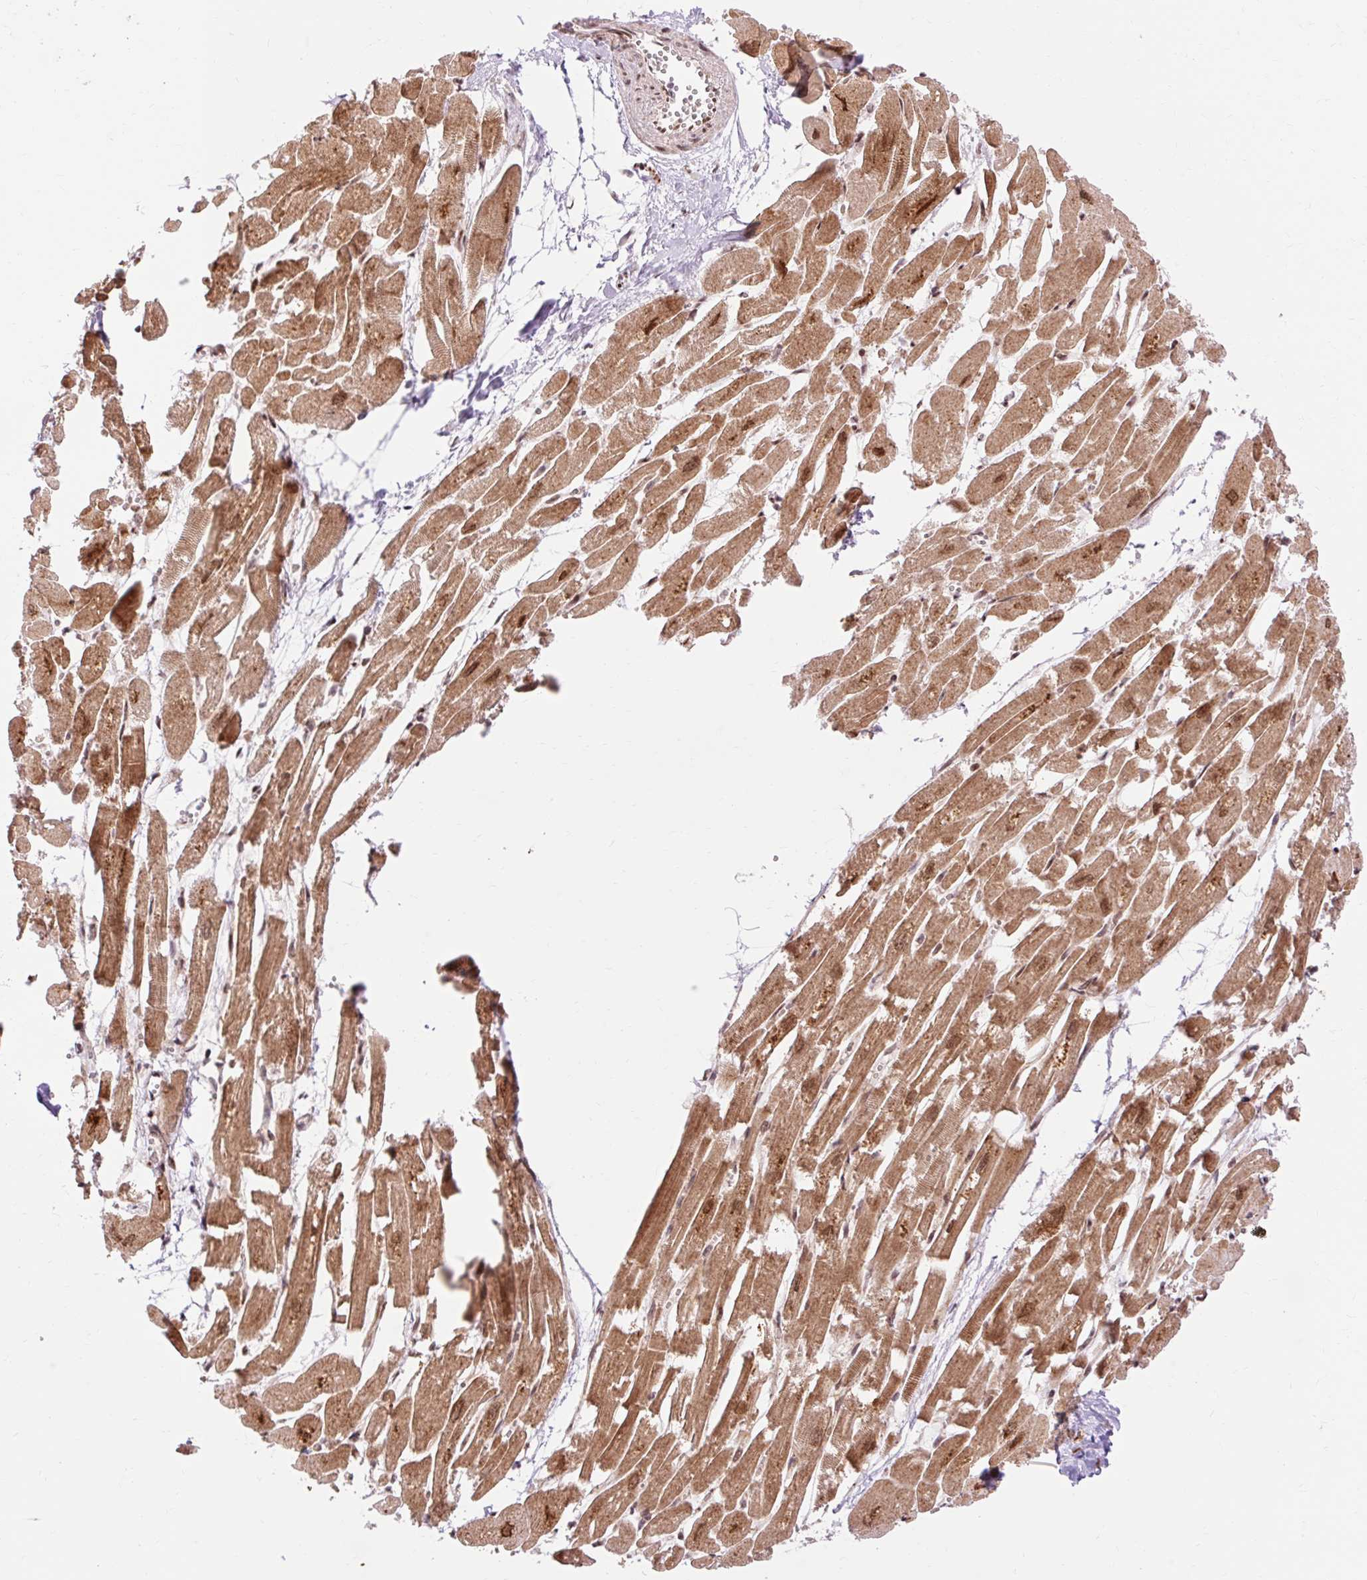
{"staining": {"intensity": "strong", "quantity": ">75%", "location": "cytoplasmic/membranous,nuclear"}, "tissue": "heart muscle", "cell_type": "Cardiomyocytes", "image_type": "normal", "snomed": [{"axis": "morphology", "description": "Normal tissue, NOS"}, {"axis": "topography", "description": "Heart"}], "caption": "IHC photomicrograph of normal human heart muscle stained for a protein (brown), which demonstrates high levels of strong cytoplasmic/membranous,nuclear expression in about >75% of cardiomyocytes.", "gene": "MECOM", "patient": {"sex": "male", "age": 54}}